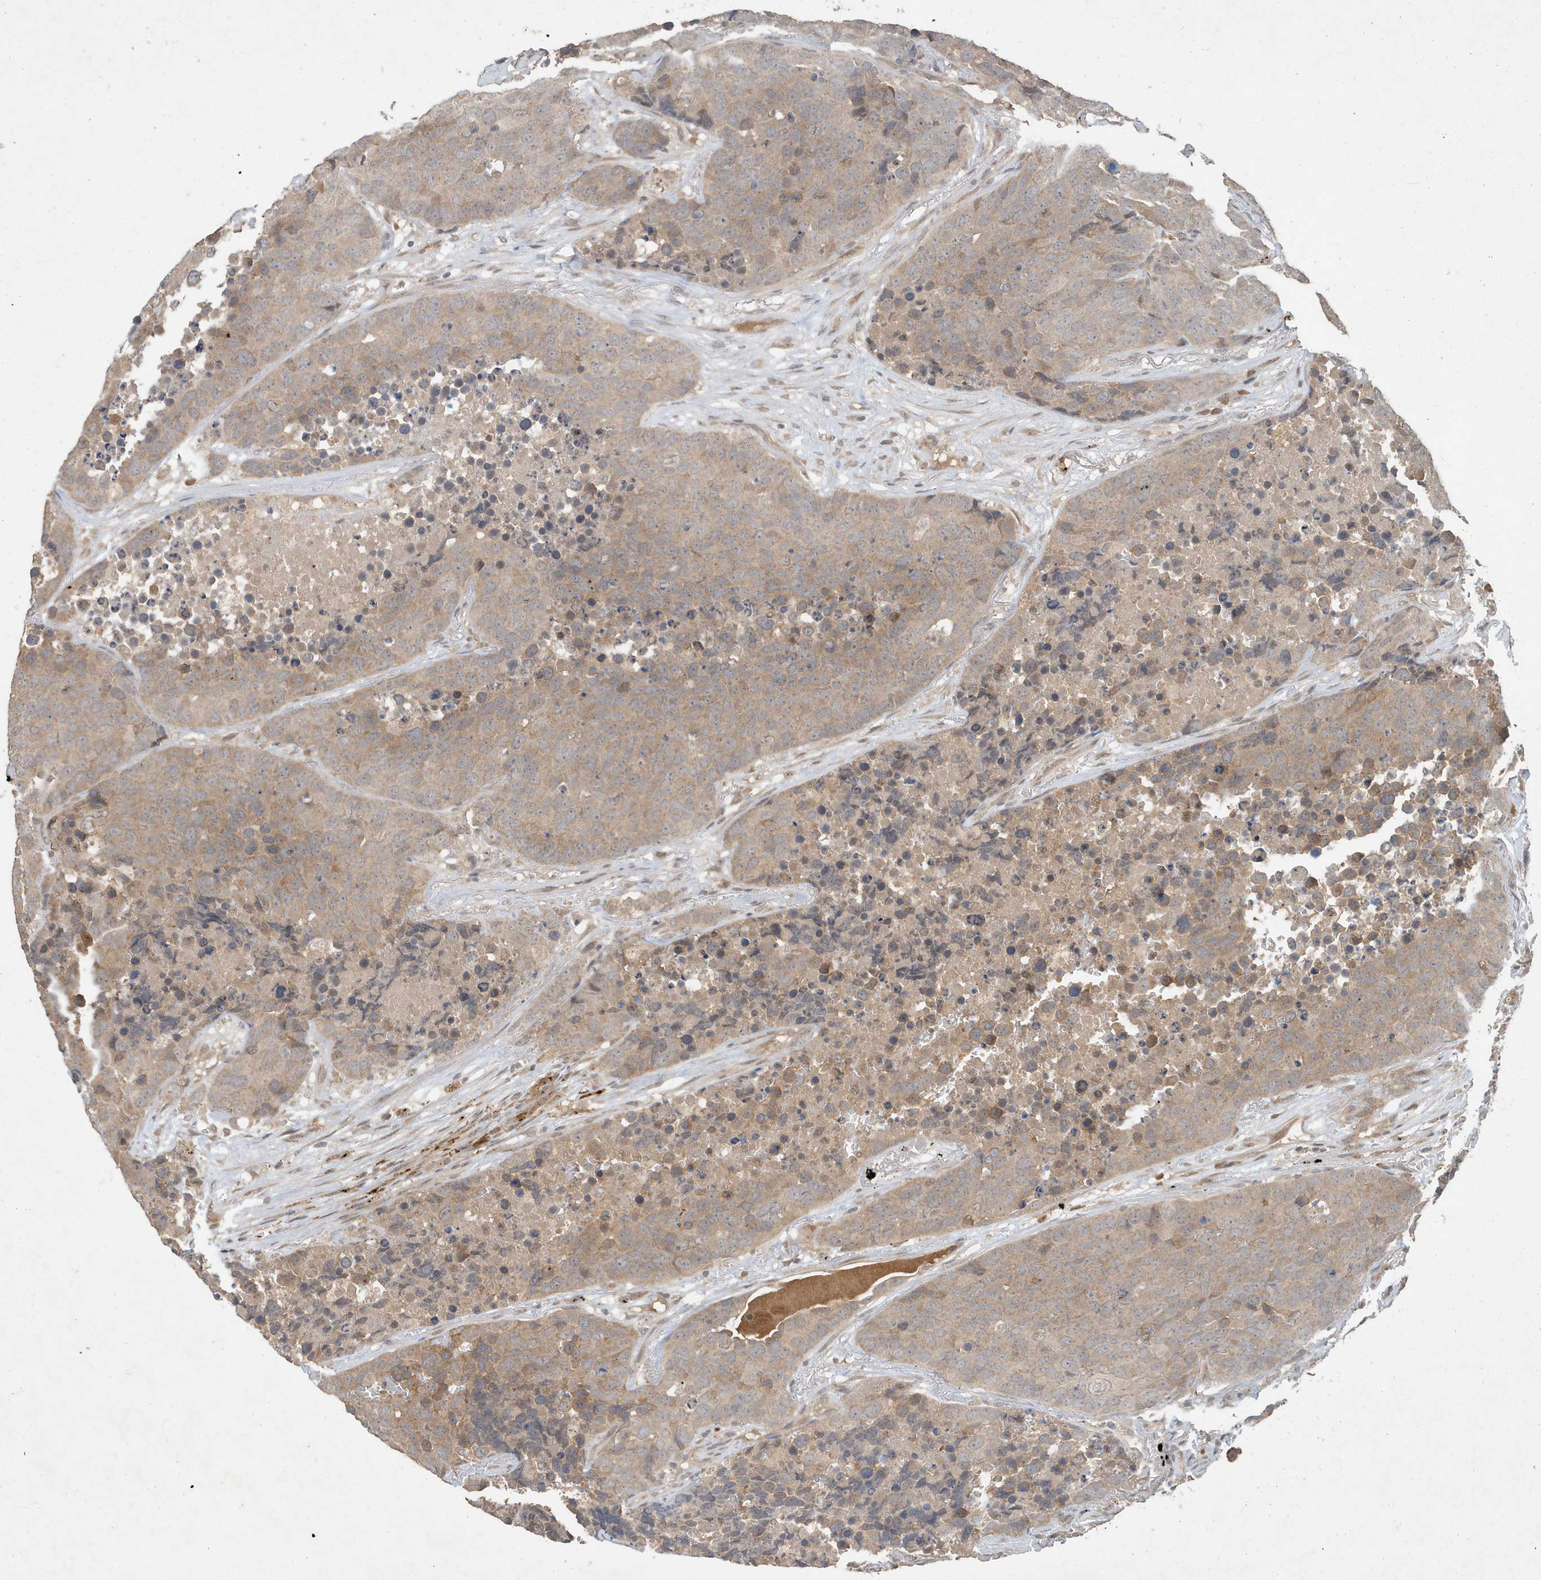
{"staining": {"intensity": "weak", "quantity": ">75%", "location": "cytoplasmic/membranous"}, "tissue": "carcinoid", "cell_type": "Tumor cells", "image_type": "cancer", "snomed": [{"axis": "morphology", "description": "Carcinoid, malignant, NOS"}, {"axis": "topography", "description": "Lung"}], "caption": "An IHC histopathology image of neoplastic tissue is shown. Protein staining in brown labels weak cytoplasmic/membranous positivity in carcinoid within tumor cells.", "gene": "ABCB9", "patient": {"sex": "male", "age": 60}}